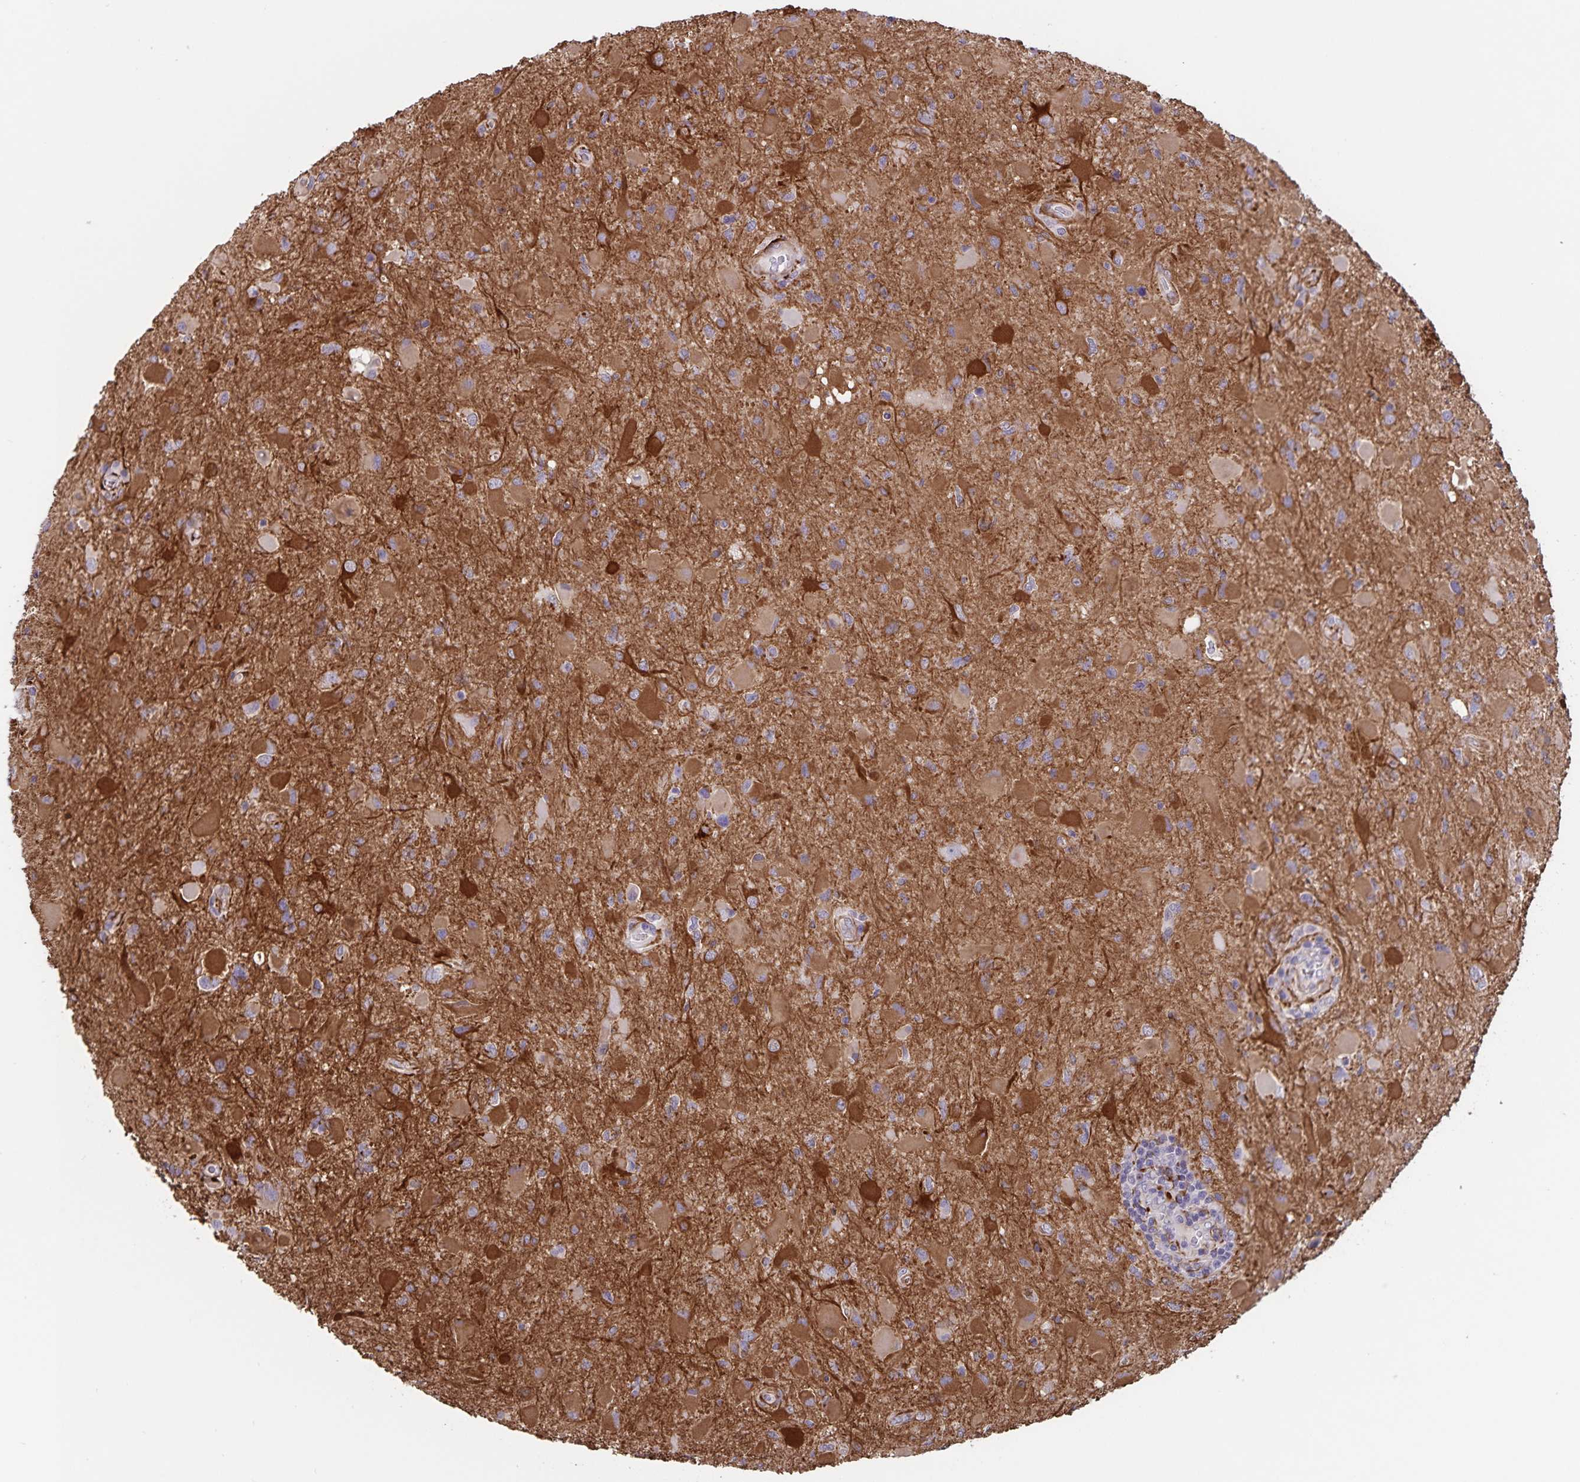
{"staining": {"intensity": "moderate", "quantity": ">75%", "location": "cytoplasmic/membranous"}, "tissue": "glioma", "cell_type": "Tumor cells", "image_type": "cancer", "snomed": [{"axis": "morphology", "description": "Glioma, malignant, Low grade"}, {"axis": "topography", "description": "Brain"}], "caption": "IHC of glioma displays medium levels of moderate cytoplasmic/membranous expression in about >75% of tumor cells.", "gene": "SYNM", "patient": {"sex": "female", "age": 32}}